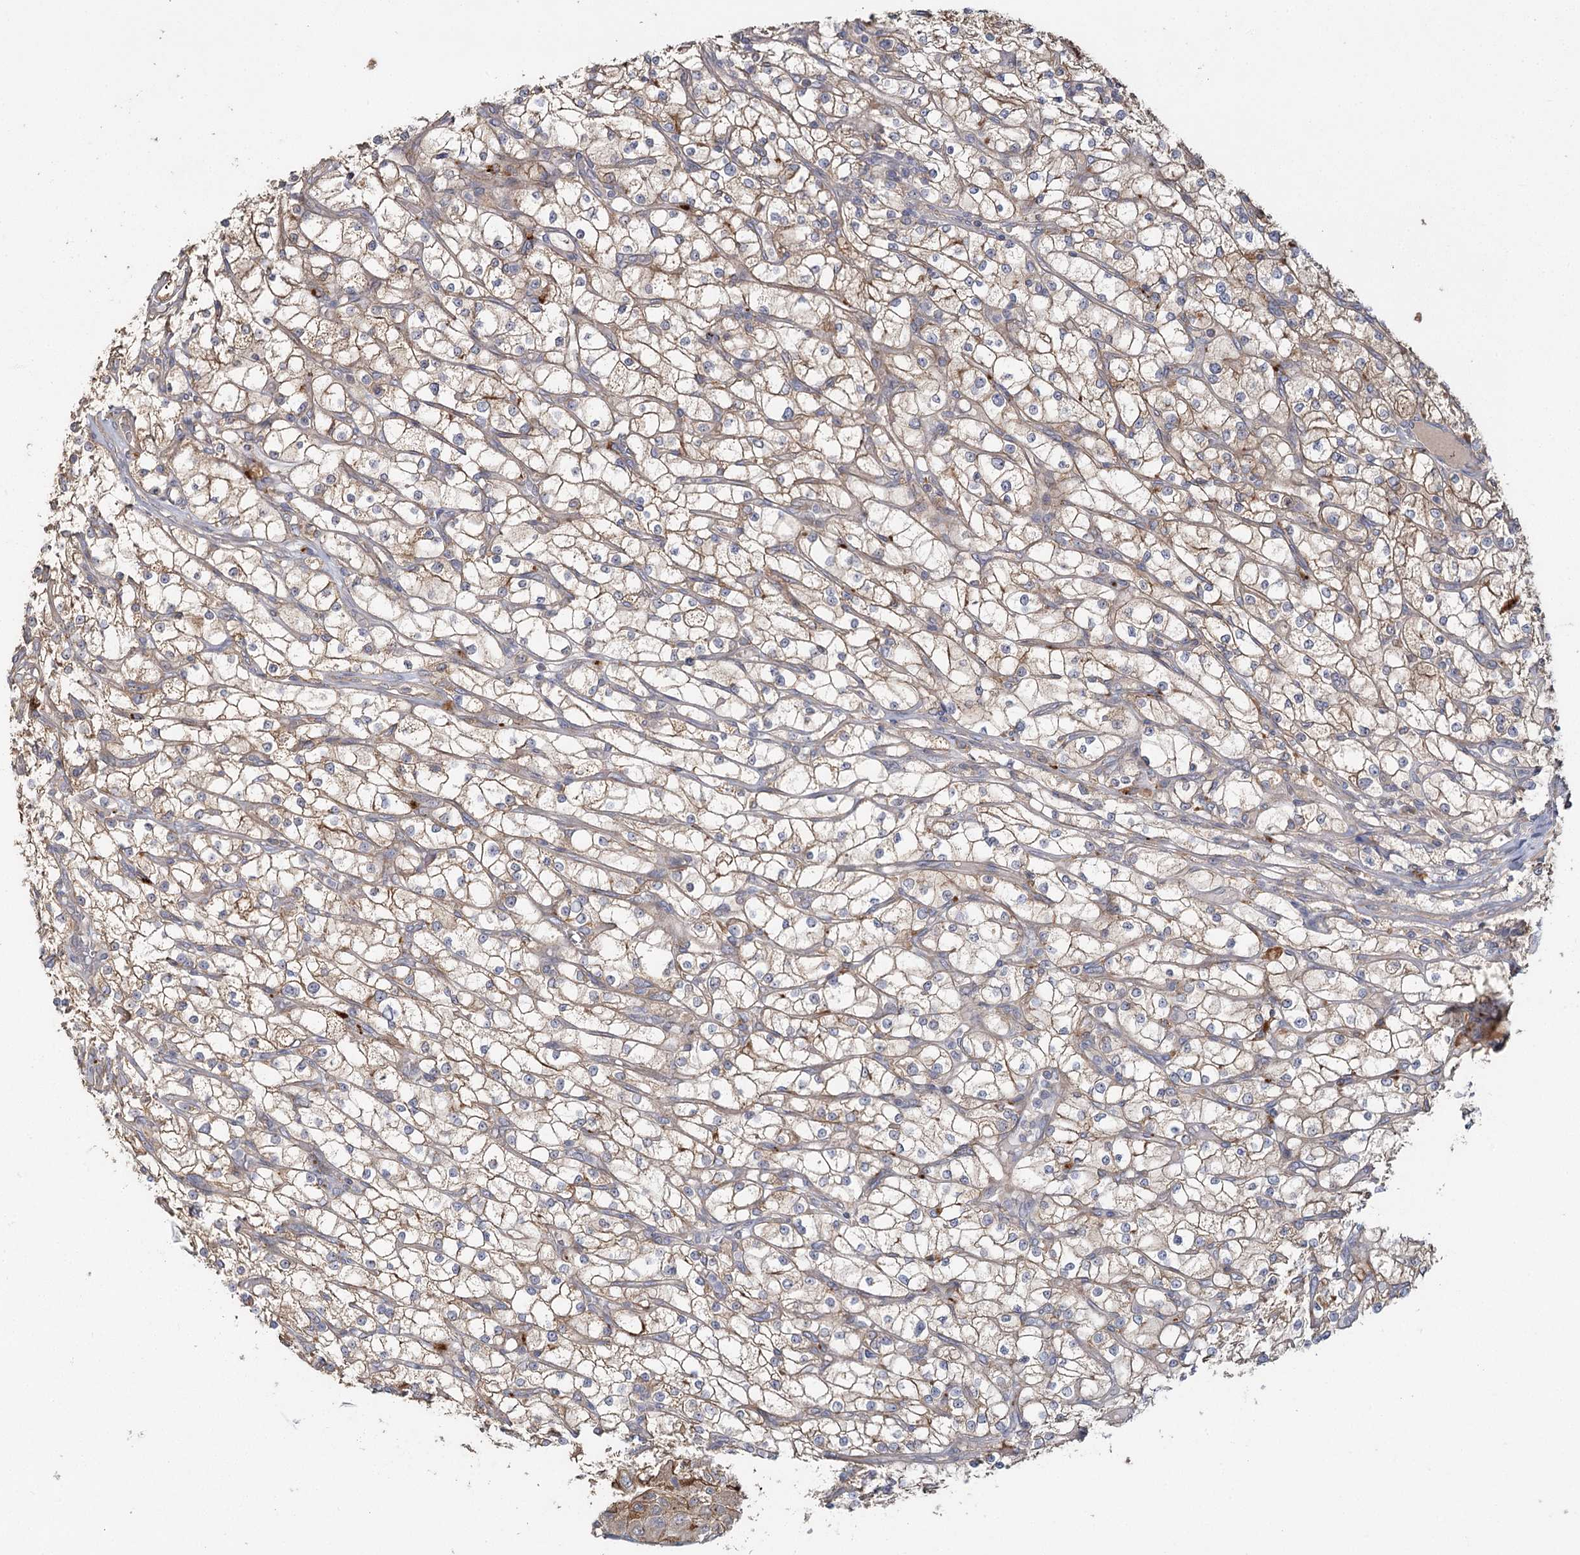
{"staining": {"intensity": "weak", "quantity": ">75%", "location": "cytoplasmic/membranous"}, "tissue": "renal cancer", "cell_type": "Tumor cells", "image_type": "cancer", "snomed": [{"axis": "morphology", "description": "Adenocarcinoma, NOS"}, {"axis": "topography", "description": "Kidney"}], "caption": "This micrograph shows immunohistochemistry (IHC) staining of adenocarcinoma (renal), with low weak cytoplasmic/membranous expression in approximately >75% of tumor cells.", "gene": "ANGPTL5", "patient": {"sex": "male", "age": 80}}